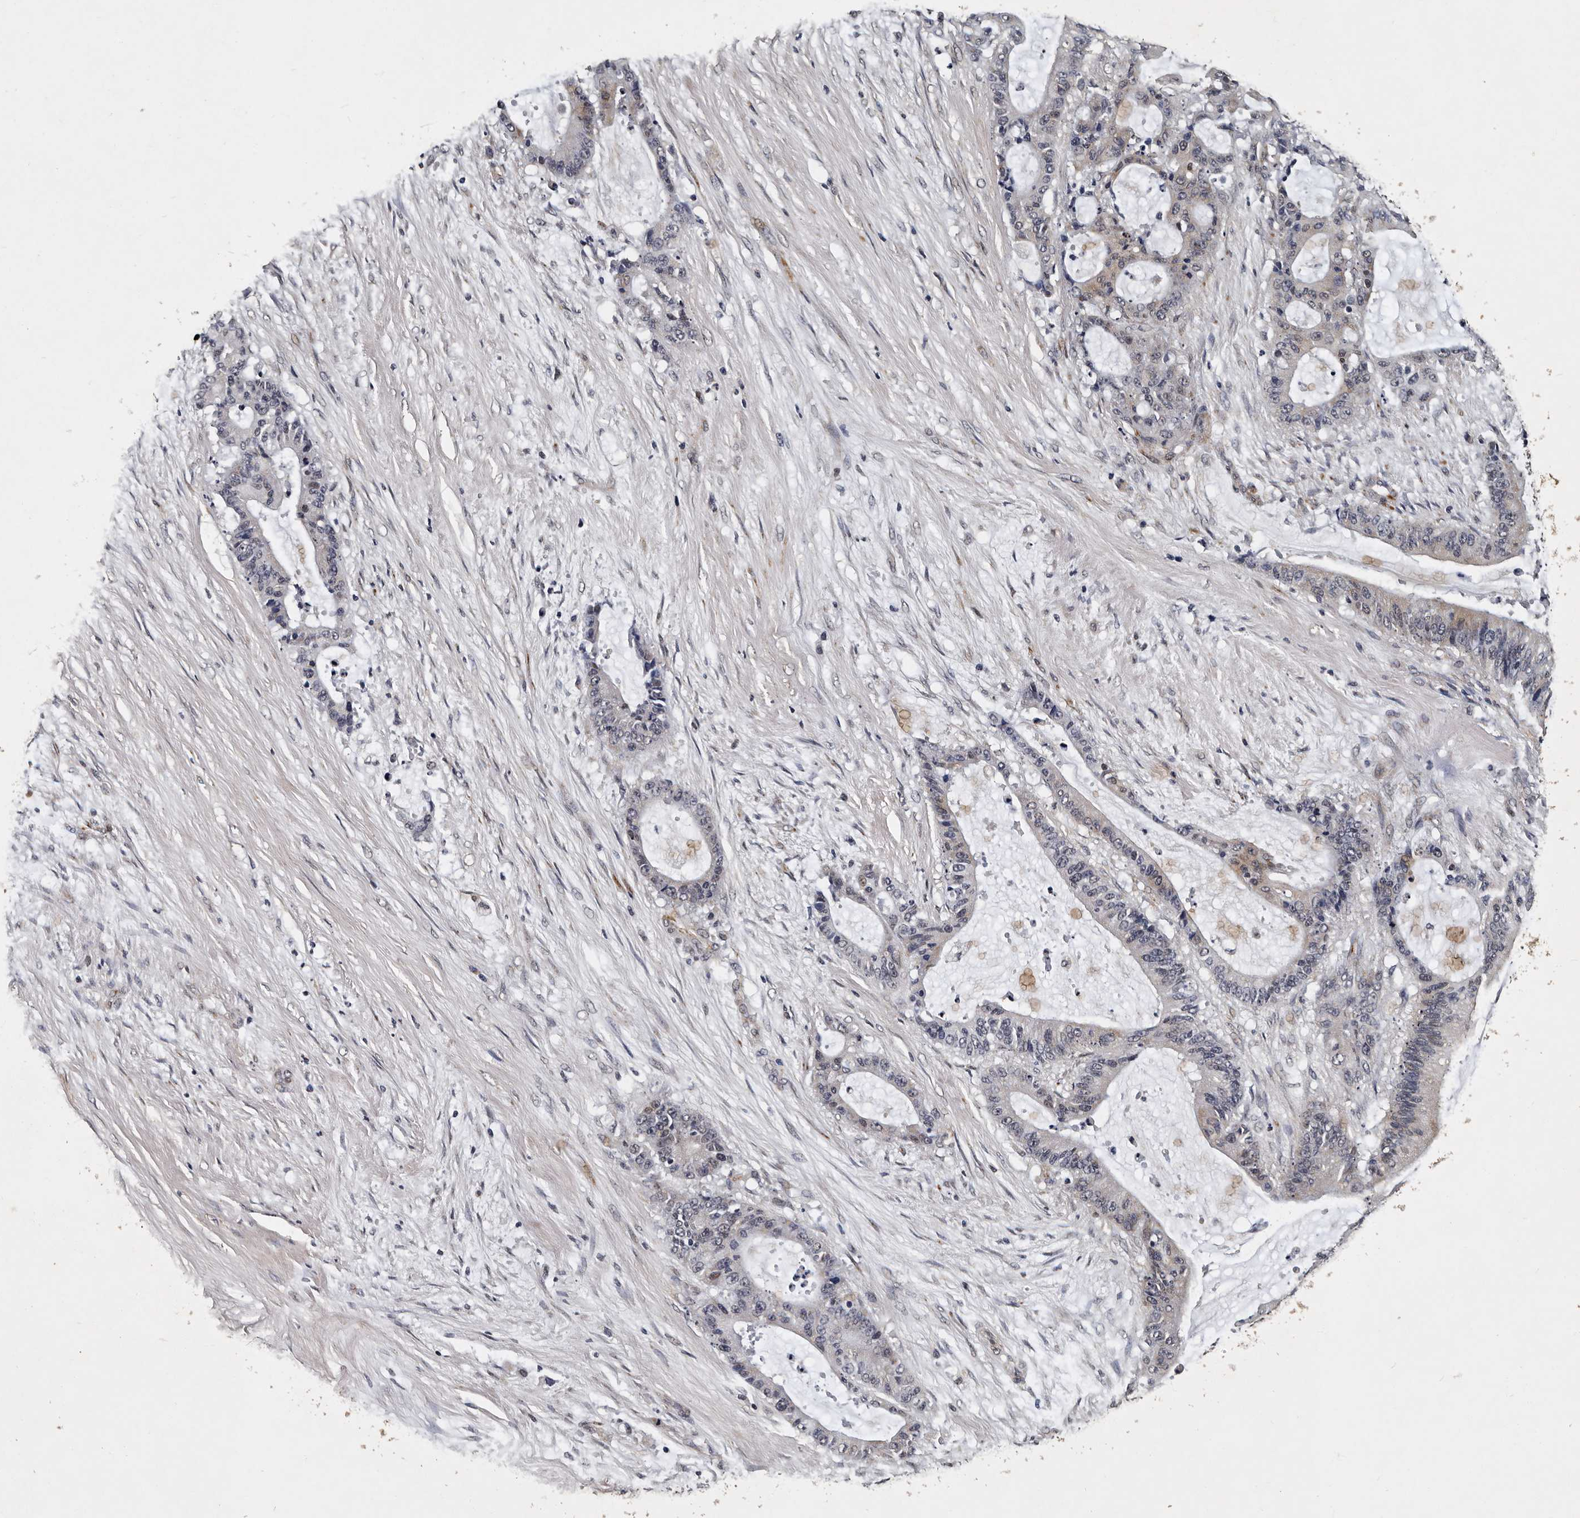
{"staining": {"intensity": "negative", "quantity": "none", "location": "none"}, "tissue": "liver cancer", "cell_type": "Tumor cells", "image_type": "cancer", "snomed": [{"axis": "morphology", "description": "Normal tissue, NOS"}, {"axis": "morphology", "description": "Cholangiocarcinoma"}, {"axis": "topography", "description": "Liver"}, {"axis": "topography", "description": "Peripheral nerve tissue"}], "caption": "Tumor cells are negative for protein expression in human cholangiocarcinoma (liver).", "gene": "CPNE3", "patient": {"sex": "female", "age": 73}}